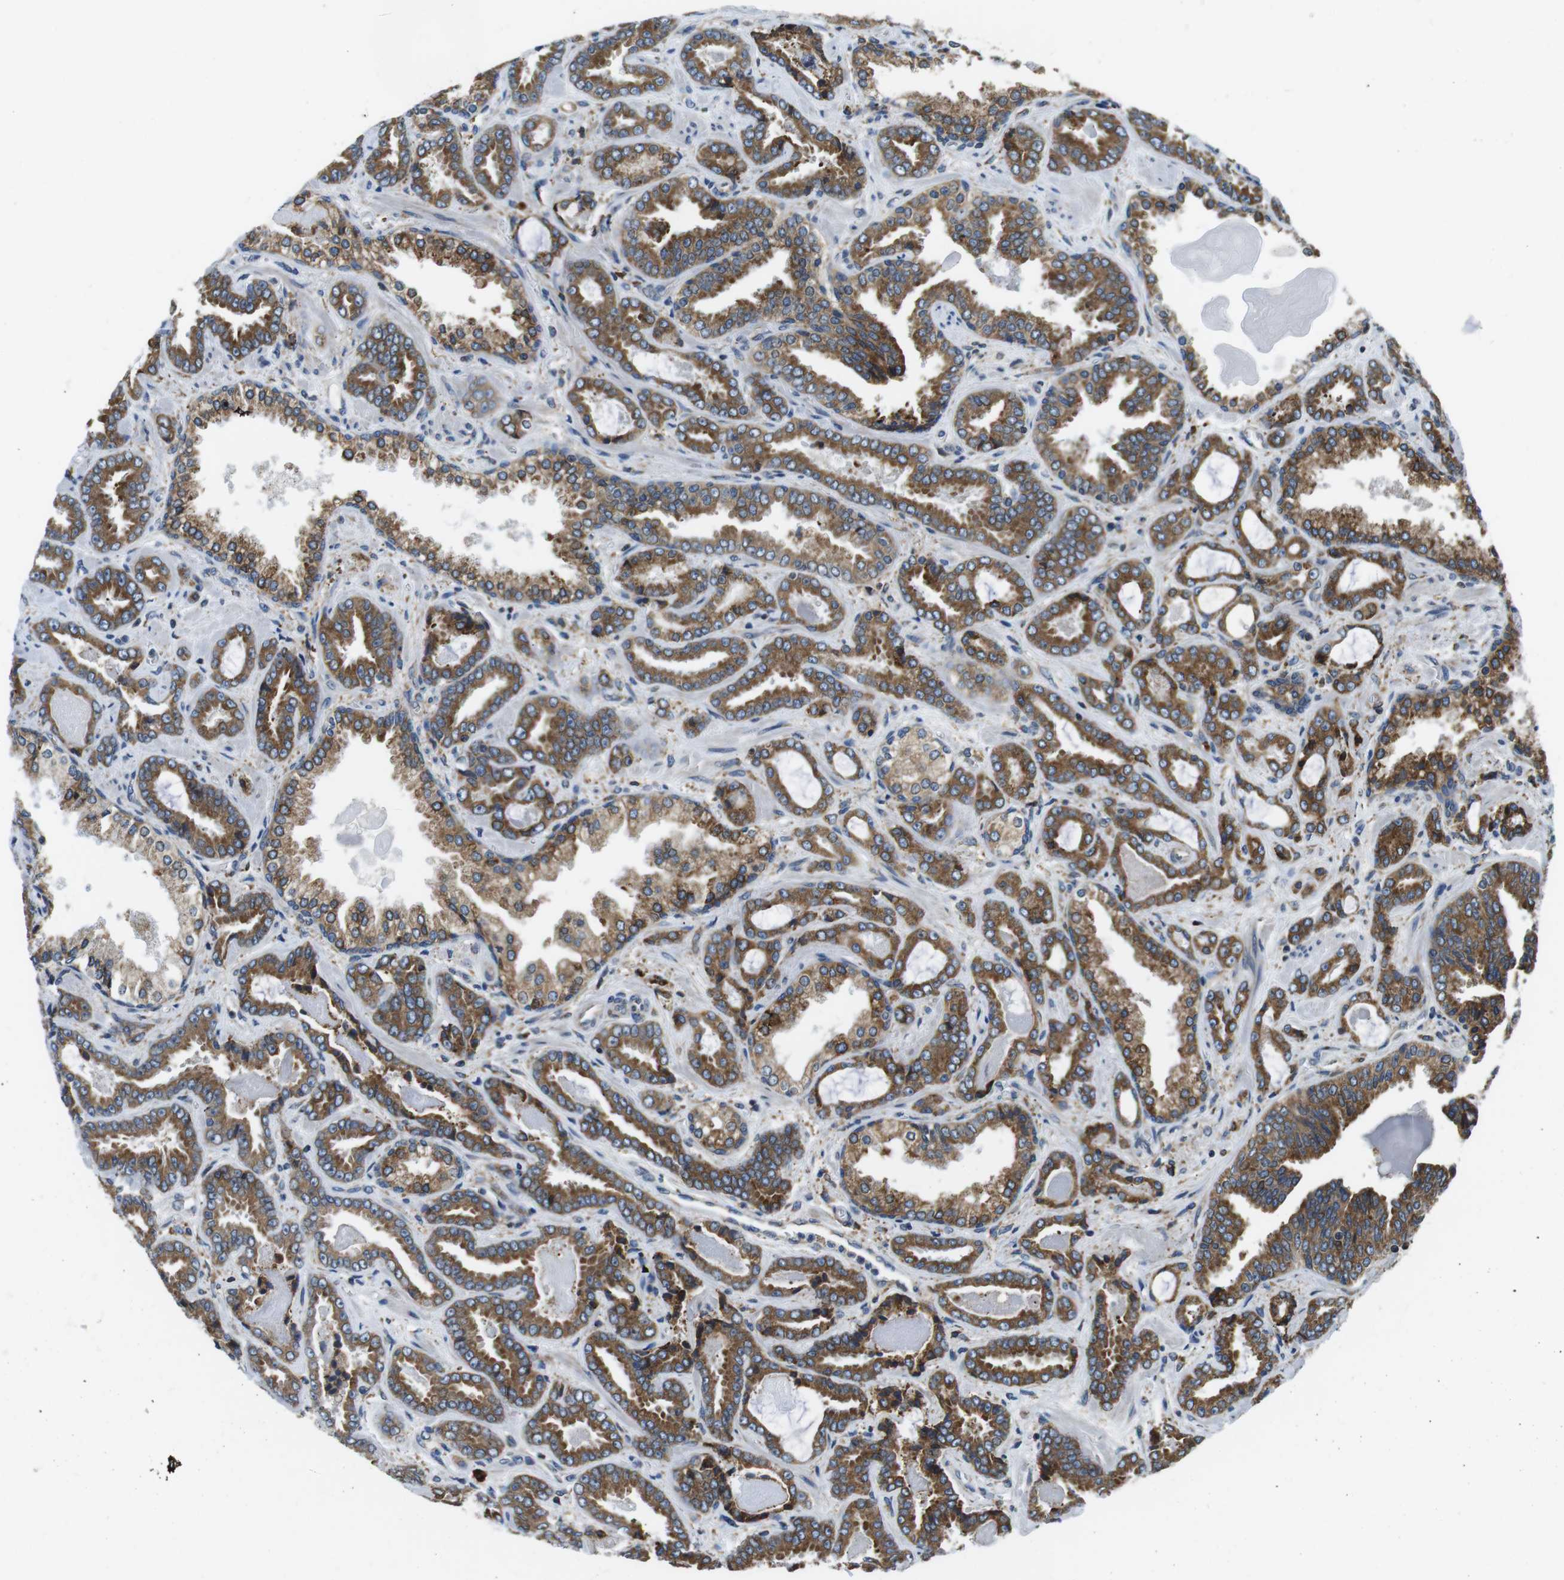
{"staining": {"intensity": "moderate", "quantity": ">75%", "location": "cytoplasmic/membranous"}, "tissue": "prostate cancer", "cell_type": "Tumor cells", "image_type": "cancer", "snomed": [{"axis": "morphology", "description": "Adenocarcinoma, Low grade"}, {"axis": "topography", "description": "Prostate"}], "caption": "High-magnification brightfield microscopy of prostate adenocarcinoma (low-grade) stained with DAB (3,3'-diaminobenzidine) (brown) and counterstained with hematoxylin (blue). tumor cells exhibit moderate cytoplasmic/membranous expression is seen in approximately>75% of cells.", "gene": "UGGT1", "patient": {"sex": "male", "age": 60}}